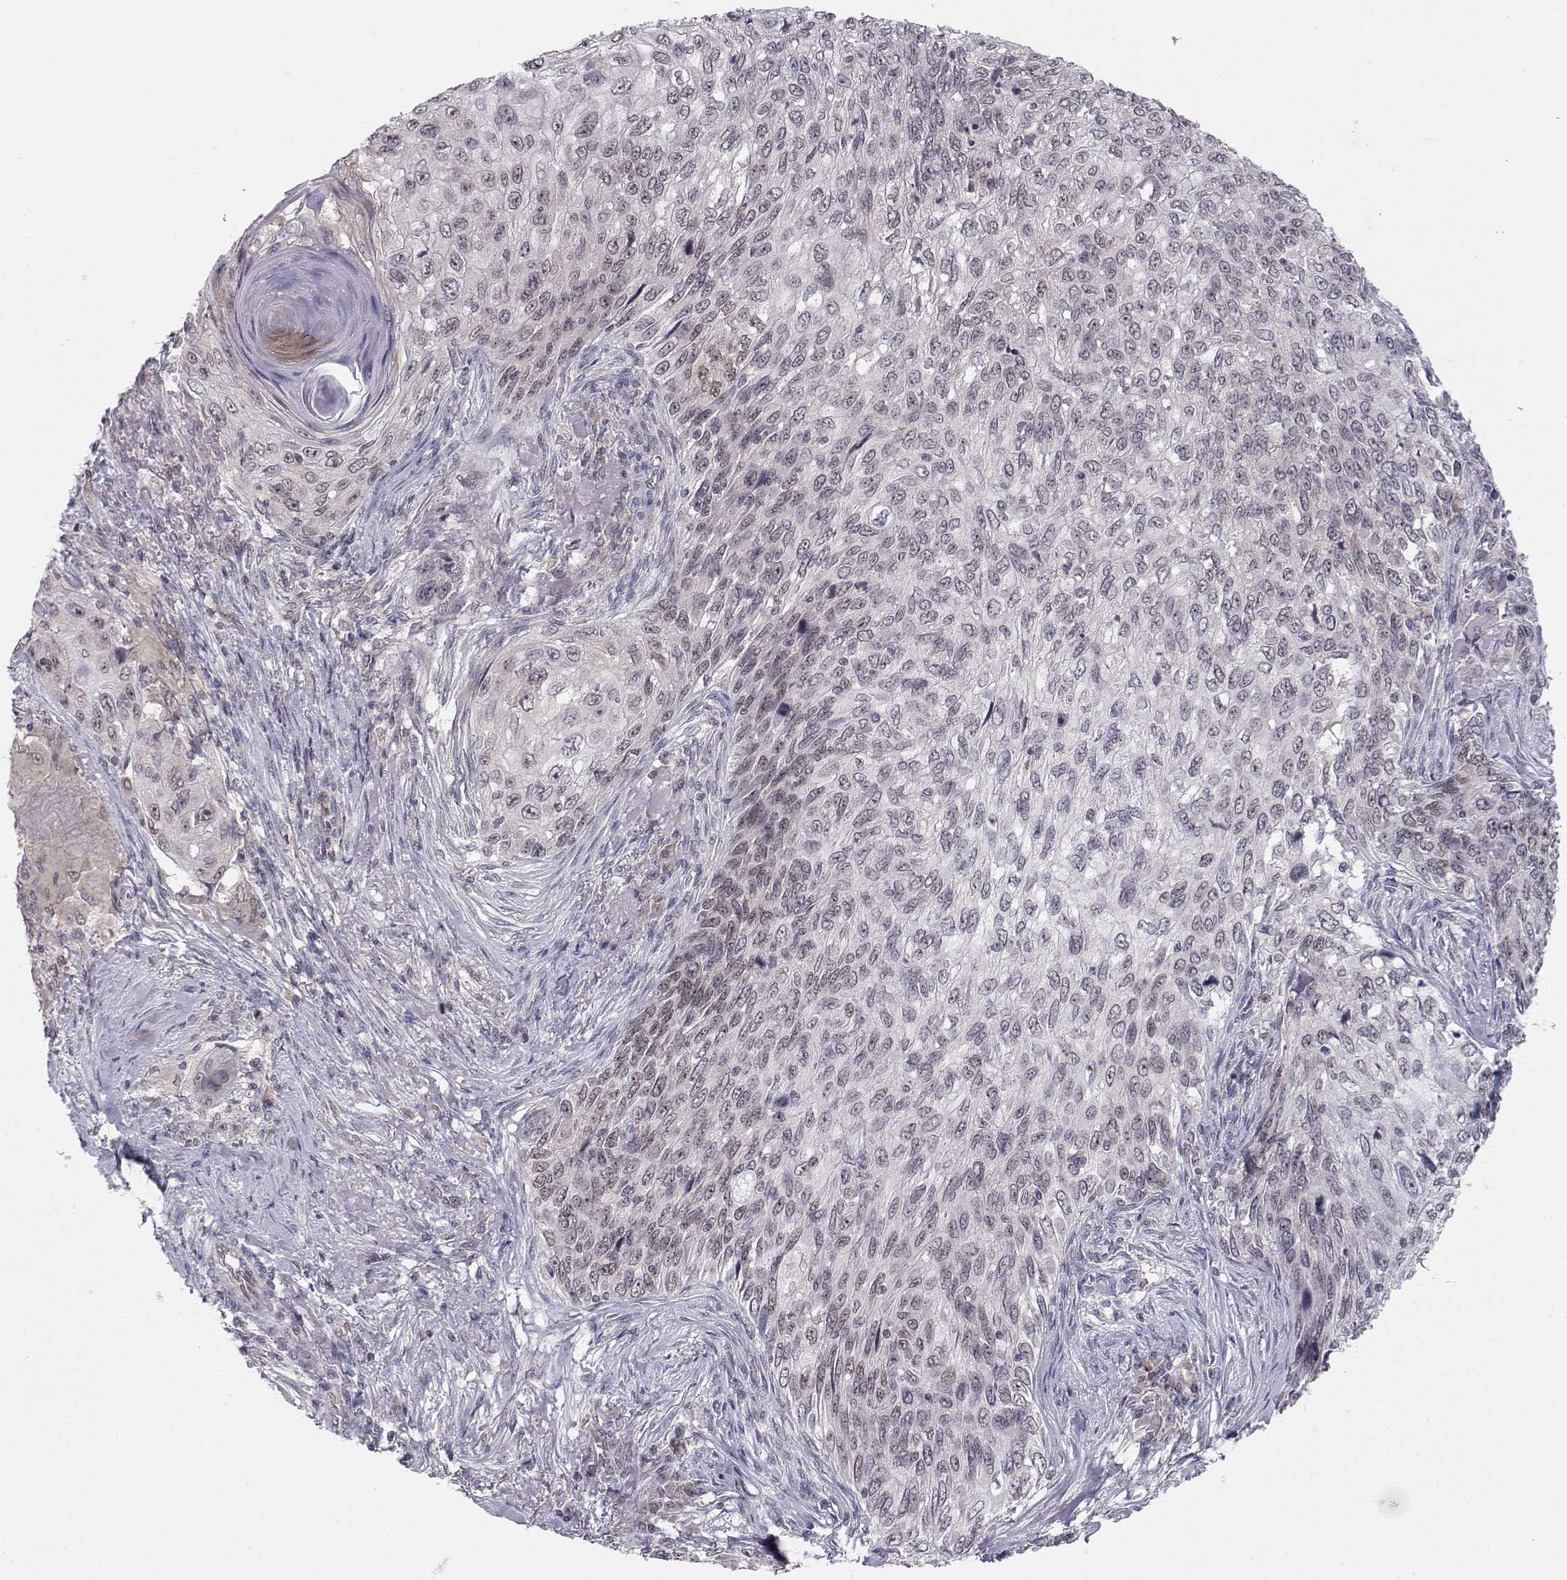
{"staining": {"intensity": "negative", "quantity": "none", "location": "none"}, "tissue": "skin cancer", "cell_type": "Tumor cells", "image_type": "cancer", "snomed": [{"axis": "morphology", "description": "Squamous cell carcinoma, NOS"}, {"axis": "topography", "description": "Skin"}], "caption": "IHC image of neoplastic tissue: skin squamous cell carcinoma stained with DAB exhibits no significant protein positivity in tumor cells.", "gene": "KIF13B", "patient": {"sex": "male", "age": 92}}